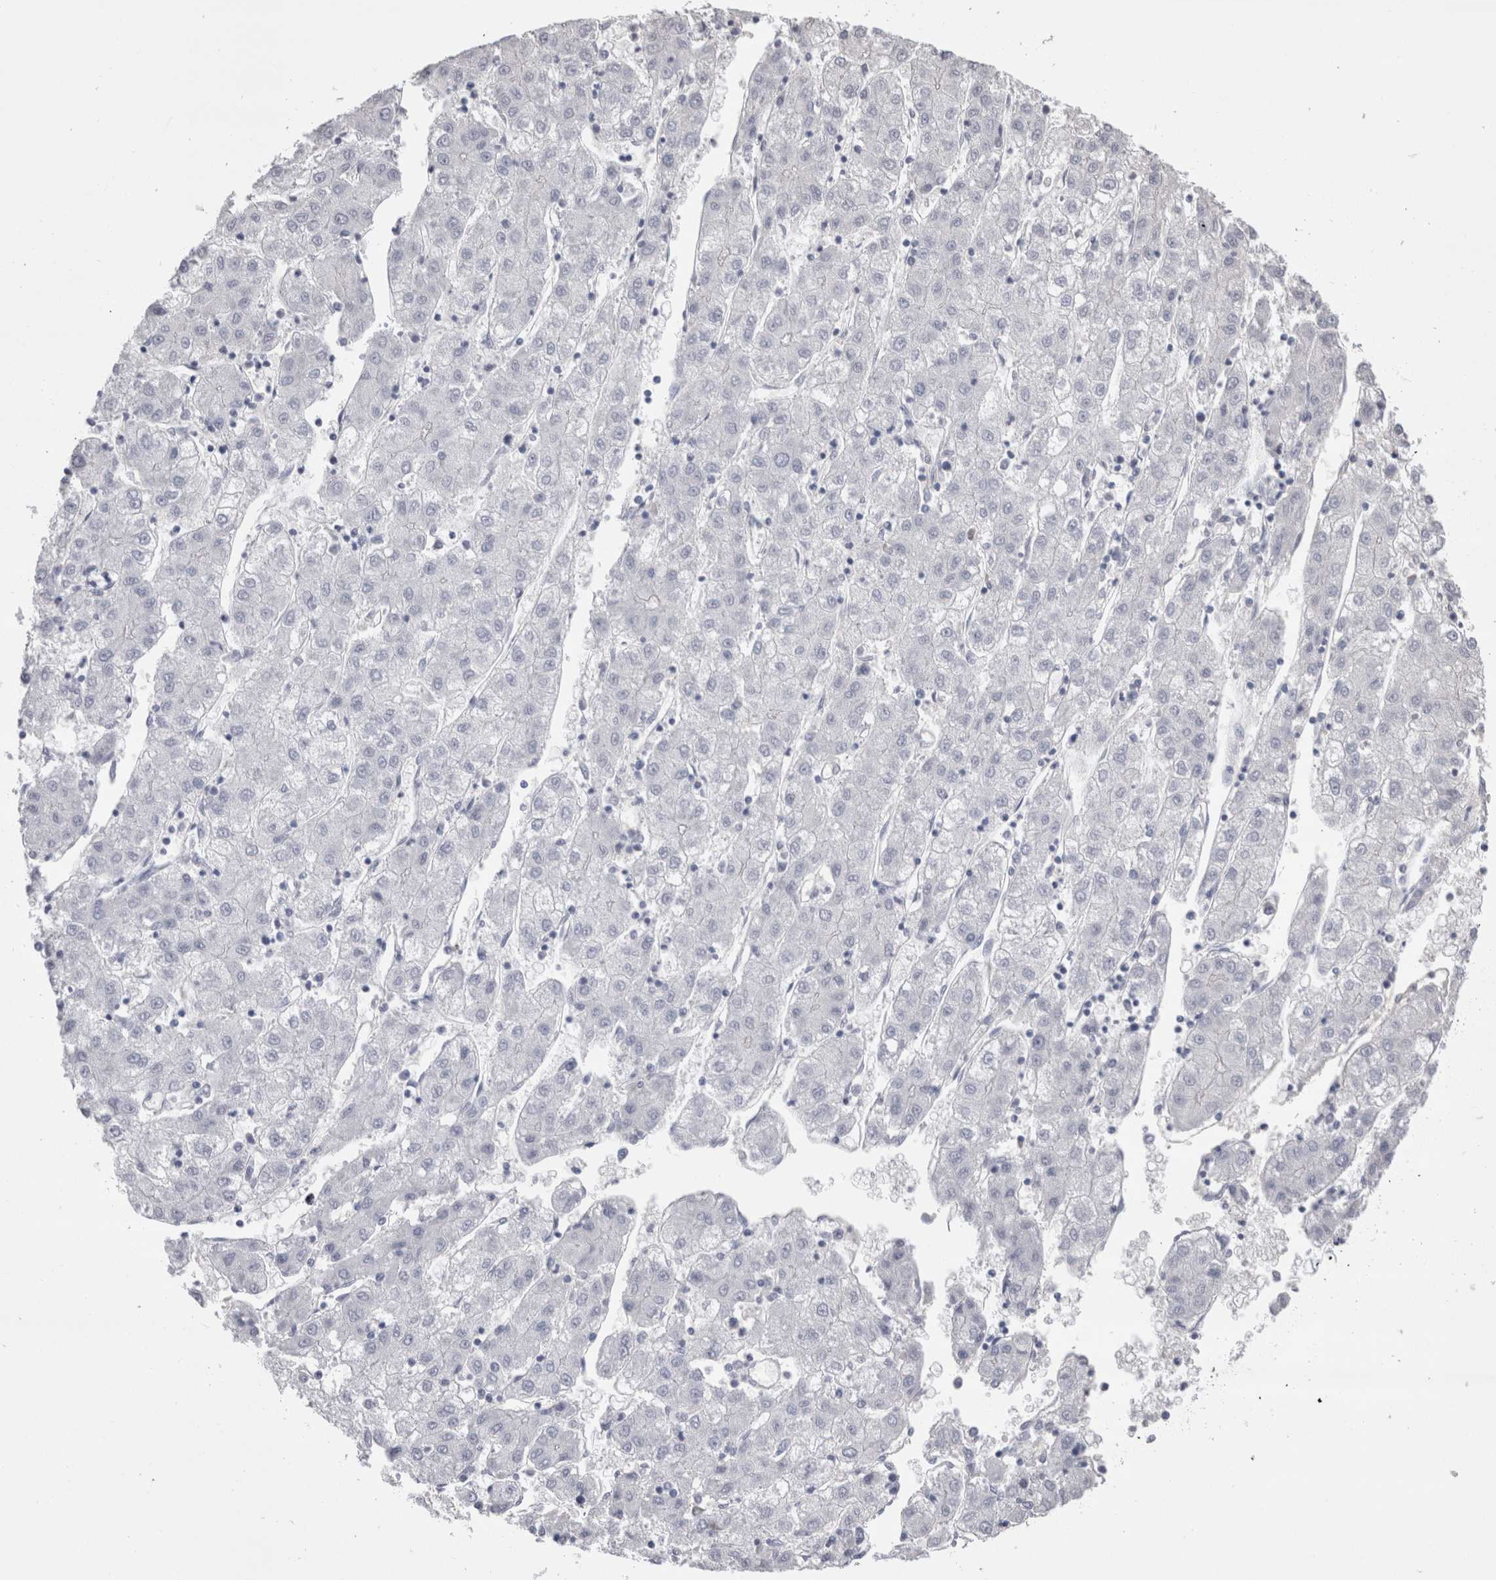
{"staining": {"intensity": "negative", "quantity": "none", "location": "none"}, "tissue": "liver cancer", "cell_type": "Tumor cells", "image_type": "cancer", "snomed": [{"axis": "morphology", "description": "Carcinoma, Hepatocellular, NOS"}, {"axis": "topography", "description": "Liver"}], "caption": "DAB immunohistochemical staining of human hepatocellular carcinoma (liver) shows no significant positivity in tumor cells.", "gene": "REG1A", "patient": {"sex": "male", "age": 72}}